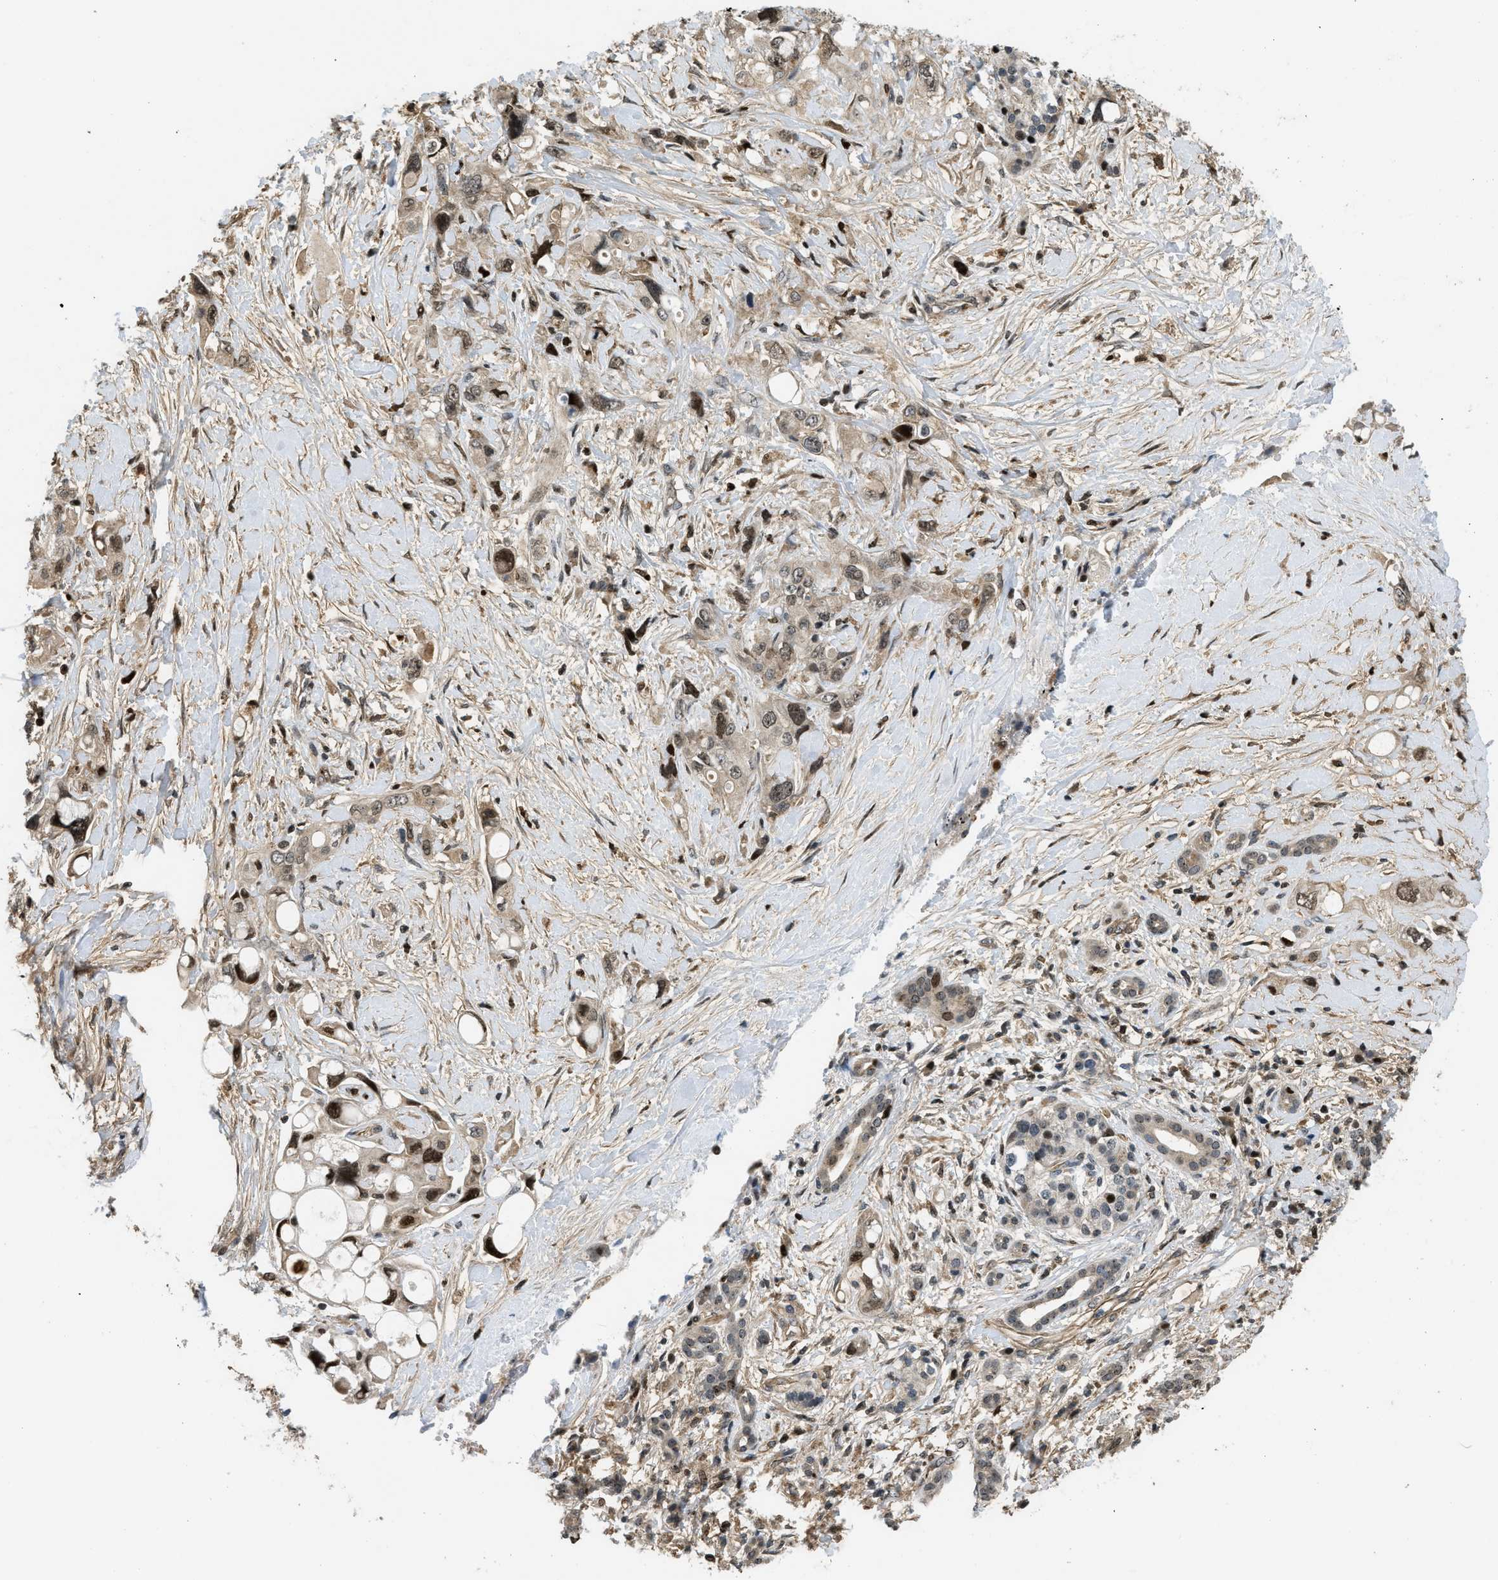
{"staining": {"intensity": "strong", "quantity": ">75%", "location": "cytoplasmic/membranous,nuclear"}, "tissue": "pancreatic cancer", "cell_type": "Tumor cells", "image_type": "cancer", "snomed": [{"axis": "morphology", "description": "Adenocarcinoma, NOS"}, {"axis": "topography", "description": "Pancreas"}], "caption": "Immunohistochemistry histopathology image of pancreatic cancer stained for a protein (brown), which displays high levels of strong cytoplasmic/membranous and nuclear expression in about >75% of tumor cells.", "gene": "LTA4H", "patient": {"sex": "female", "age": 56}}